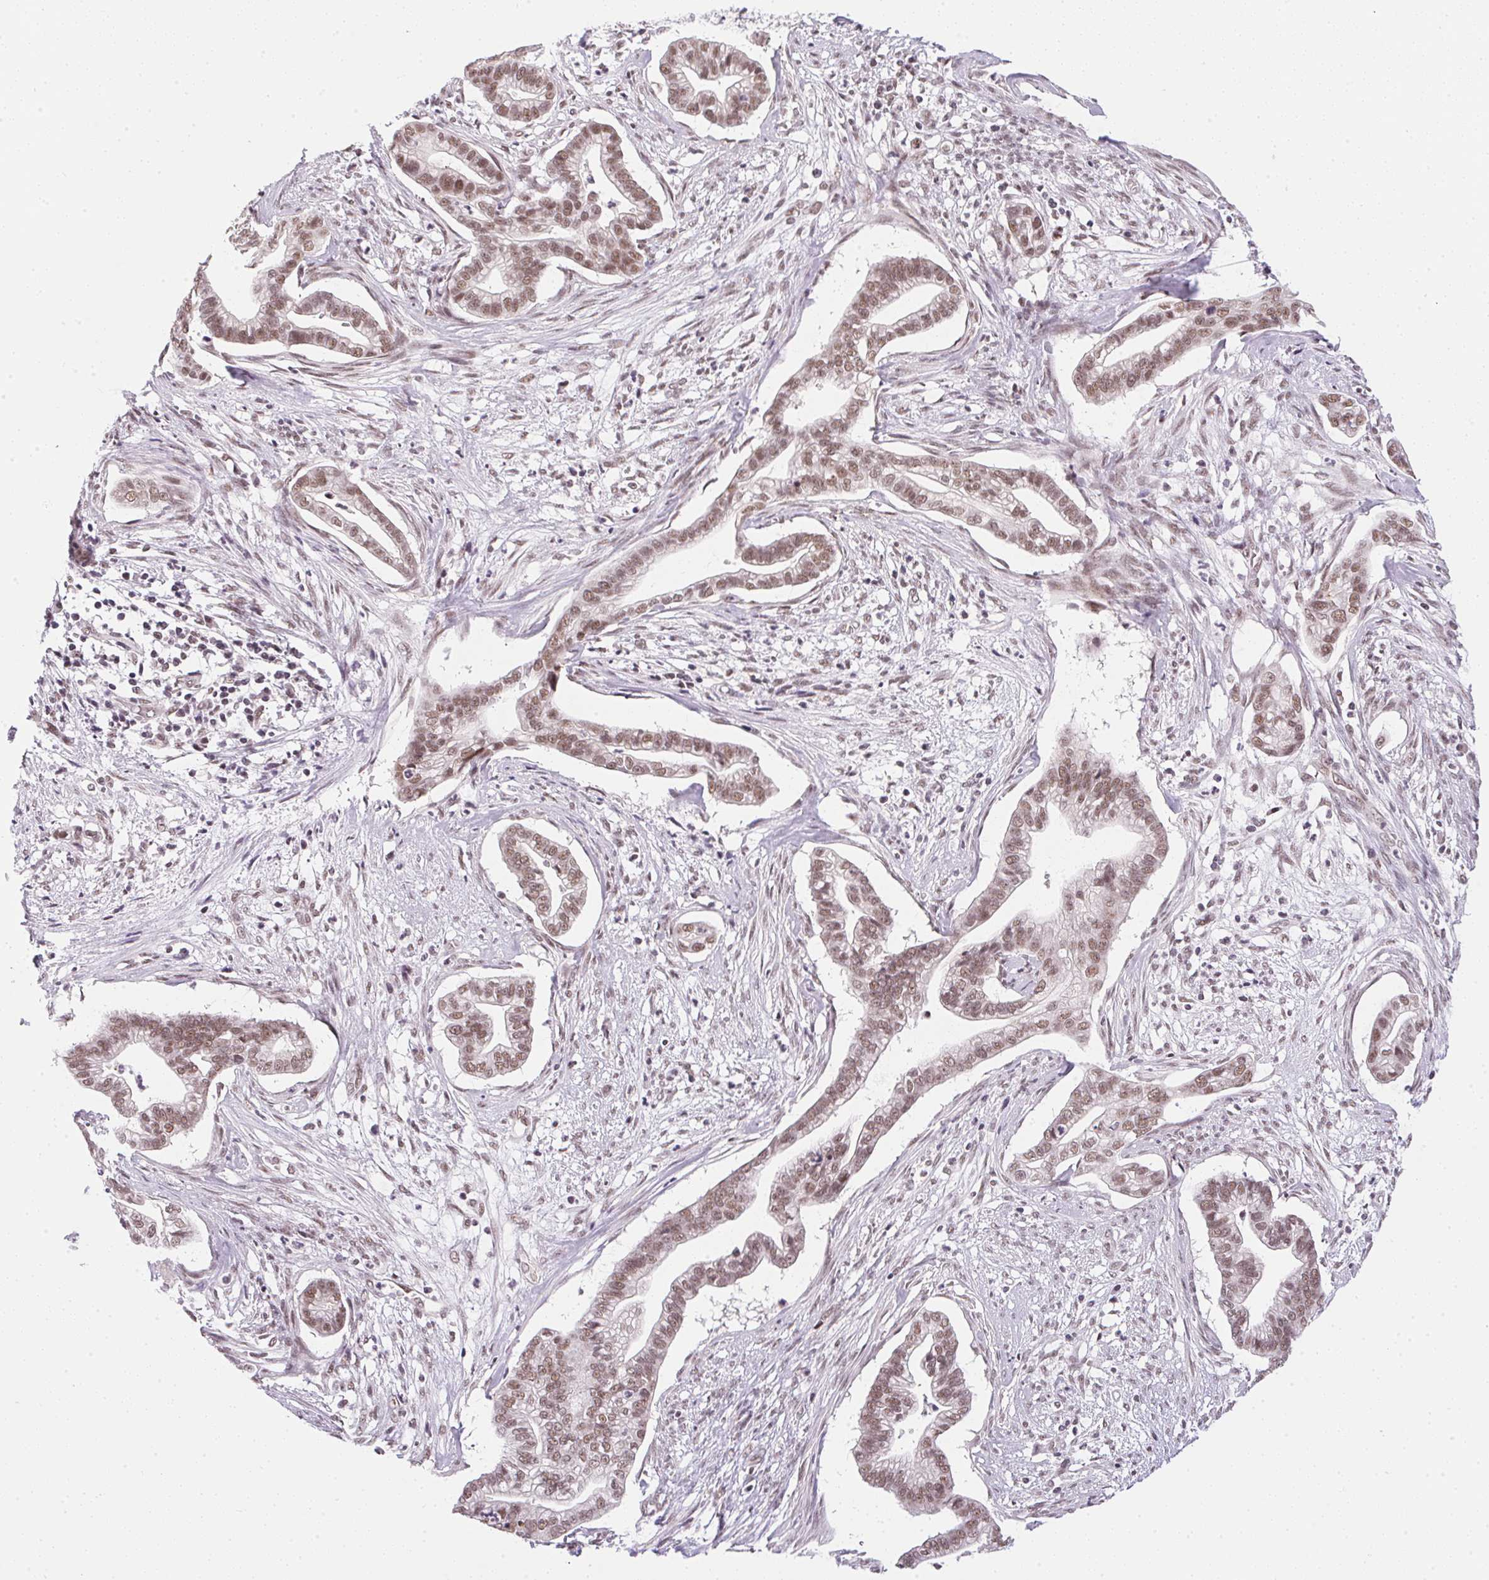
{"staining": {"intensity": "moderate", "quantity": ">75%", "location": "nuclear"}, "tissue": "cervical cancer", "cell_type": "Tumor cells", "image_type": "cancer", "snomed": [{"axis": "morphology", "description": "Adenocarcinoma, NOS"}, {"axis": "topography", "description": "Cervix"}], "caption": "A brown stain highlights moderate nuclear staining of a protein in human cervical adenocarcinoma tumor cells. Using DAB (brown) and hematoxylin (blue) stains, captured at high magnification using brightfield microscopy.", "gene": "SRSF7", "patient": {"sex": "female", "age": 62}}